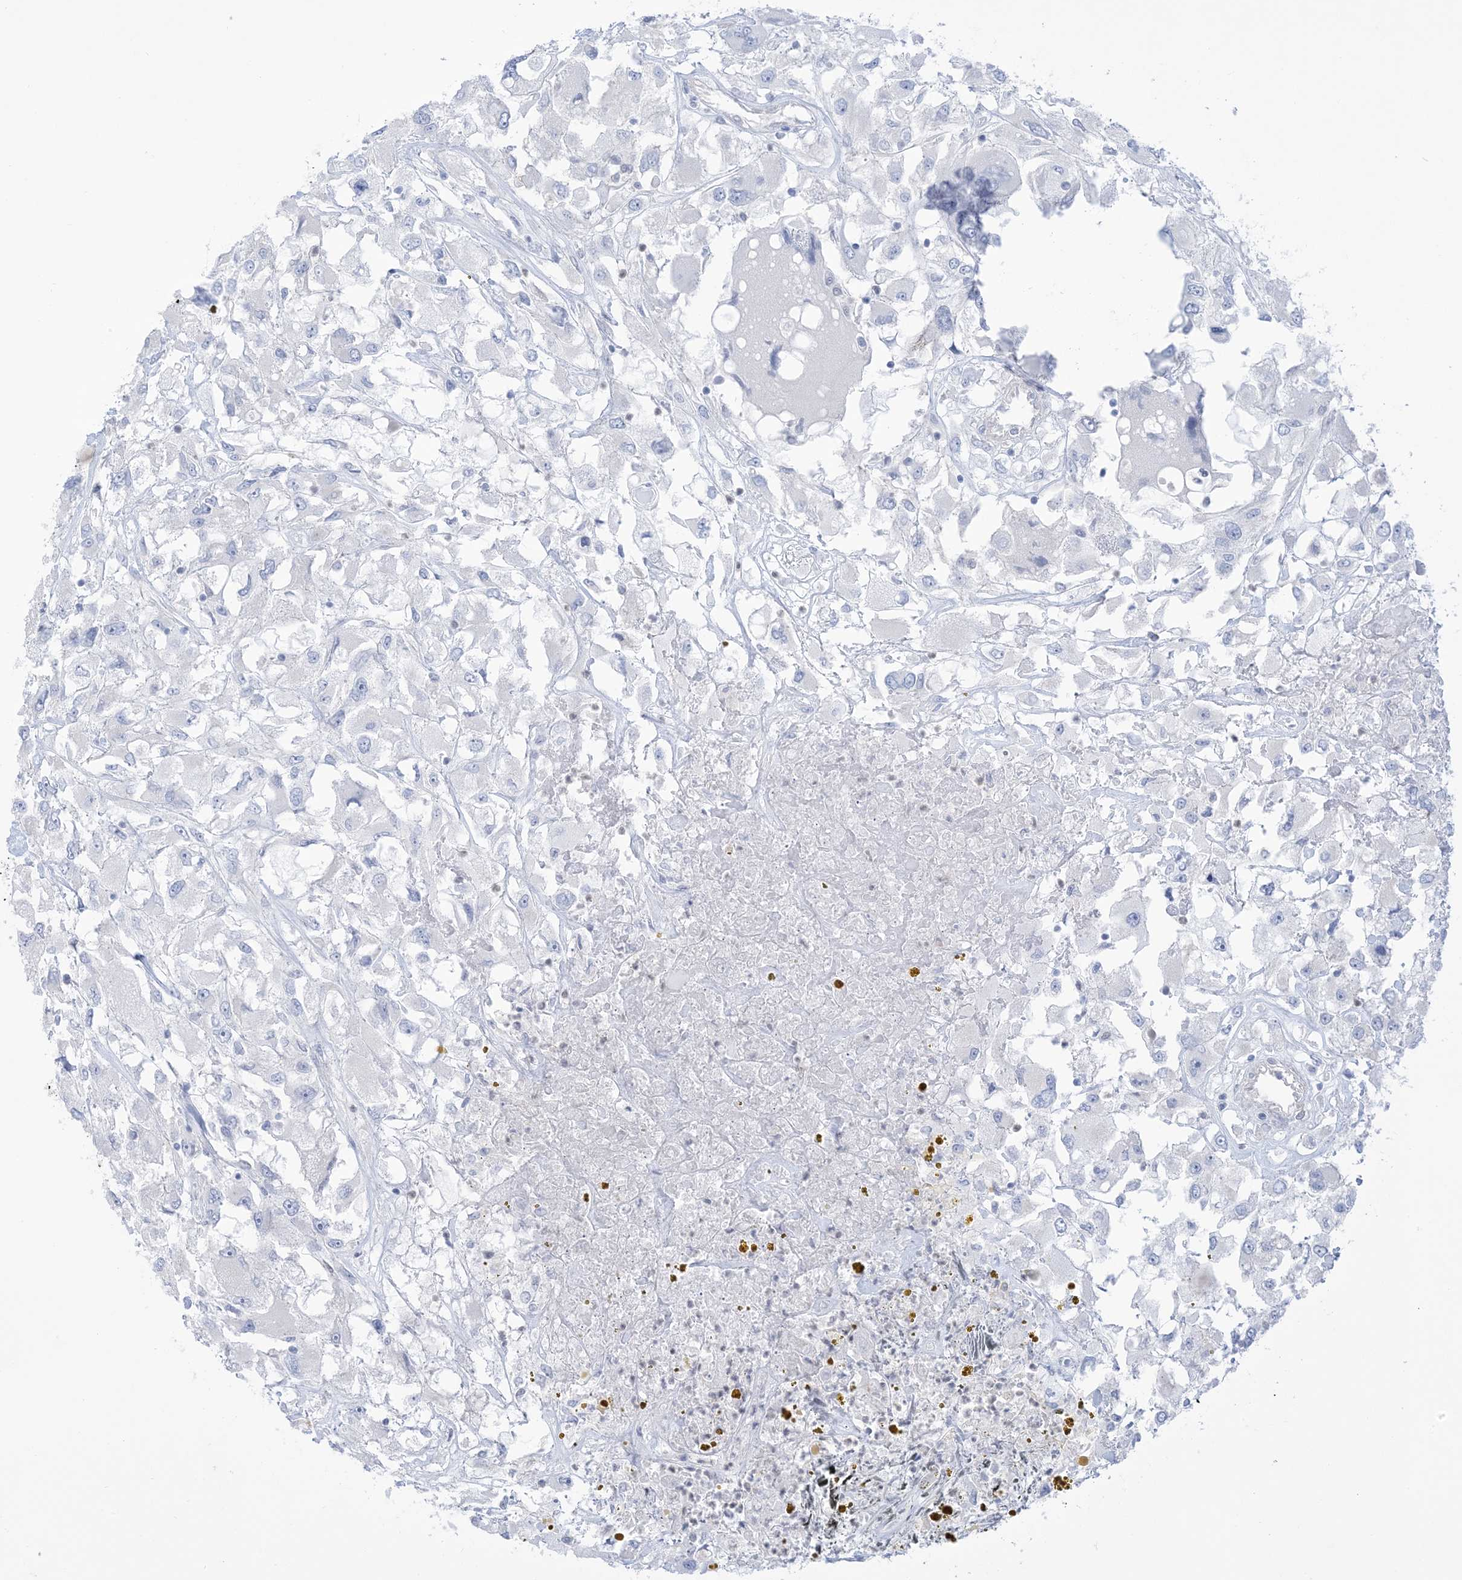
{"staining": {"intensity": "negative", "quantity": "none", "location": "none"}, "tissue": "renal cancer", "cell_type": "Tumor cells", "image_type": "cancer", "snomed": [{"axis": "morphology", "description": "Adenocarcinoma, NOS"}, {"axis": "topography", "description": "Kidney"}], "caption": "Tumor cells show no significant protein expression in renal cancer (adenocarcinoma). The staining was performed using DAB (3,3'-diaminobenzidine) to visualize the protein expression in brown, while the nuclei were stained in blue with hematoxylin (Magnification: 20x).", "gene": "MTHFD2L", "patient": {"sex": "female", "age": 52}}